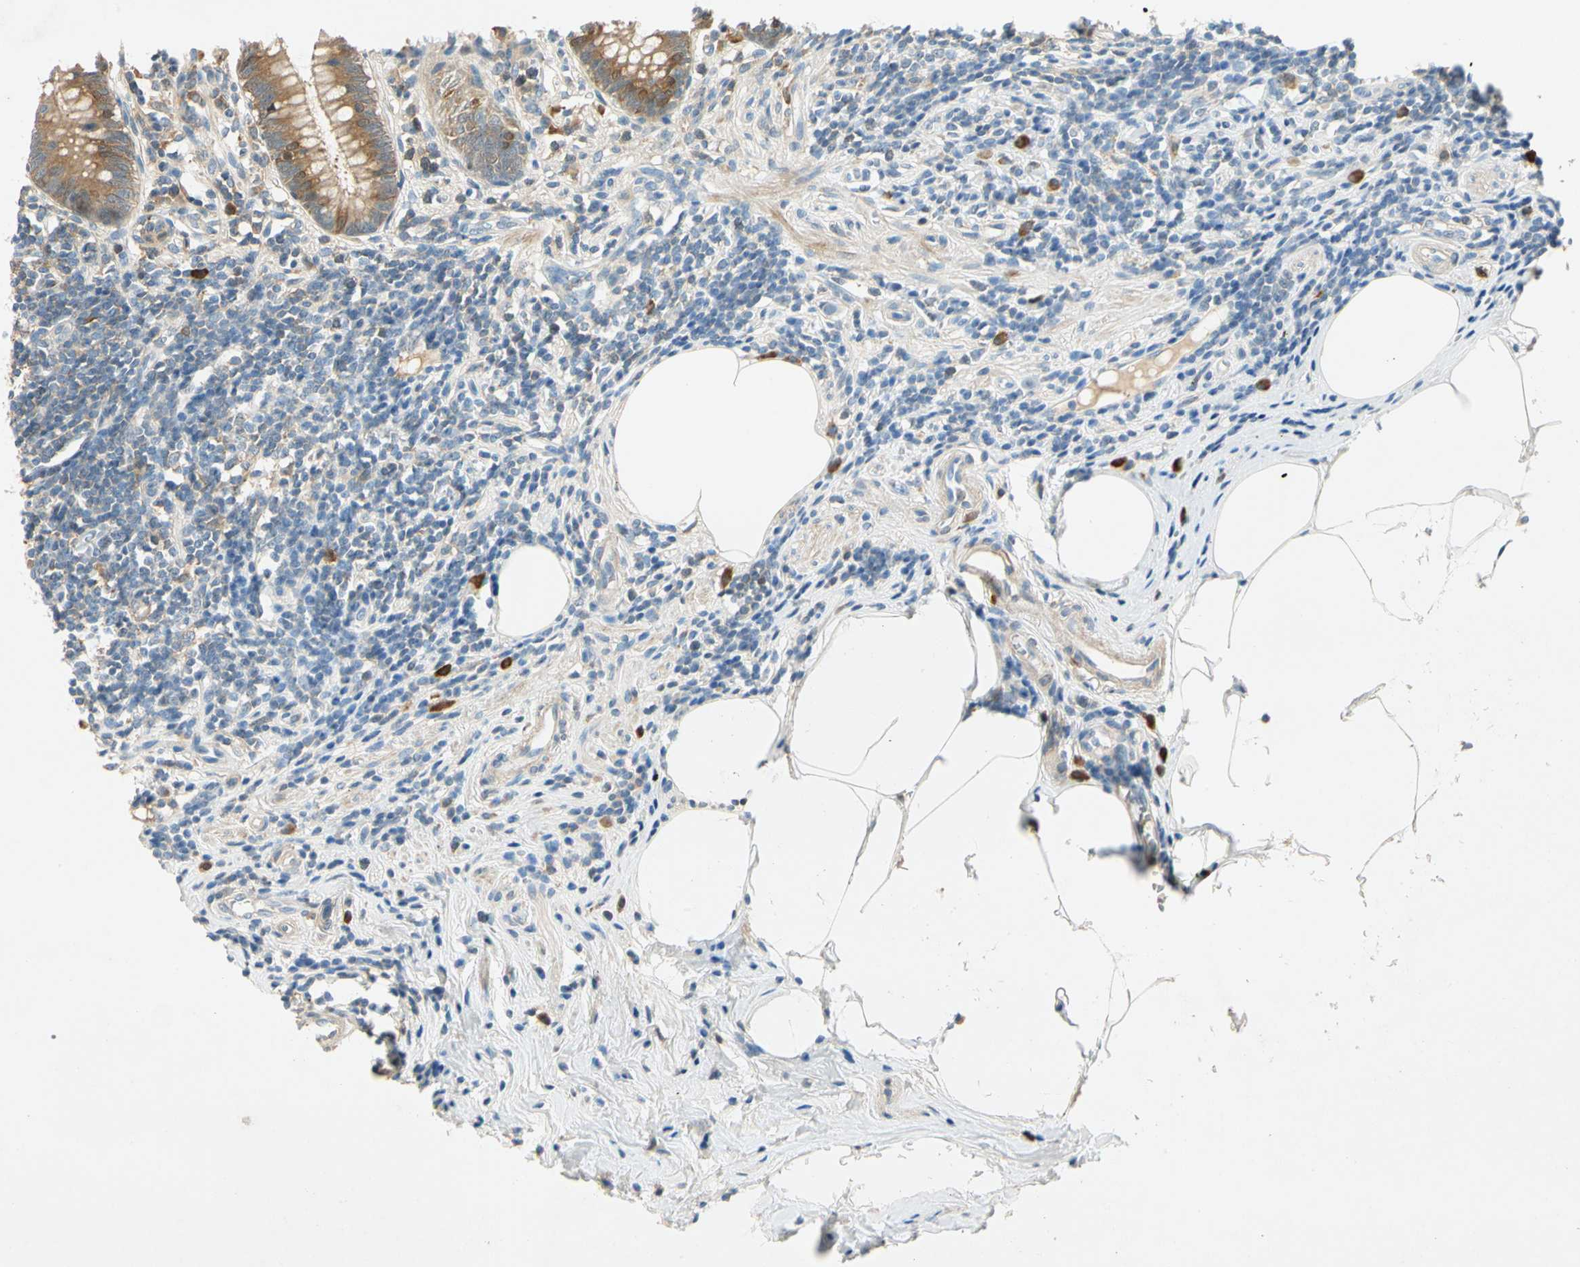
{"staining": {"intensity": "moderate", "quantity": ">75%", "location": "cytoplasmic/membranous,nuclear"}, "tissue": "appendix", "cell_type": "Glandular cells", "image_type": "normal", "snomed": [{"axis": "morphology", "description": "Normal tissue, NOS"}, {"axis": "topography", "description": "Appendix"}], "caption": "Immunohistochemical staining of normal human appendix reveals >75% levels of moderate cytoplasmic/membranous,nuclear protein positivity in about >75% of glandular cells. Immunohistochemistry (ihc) stains the protein in brown and the nuclei are stained blue.", "gene": "WIPI1", "patient": {"sex": "female", "age": 50}}